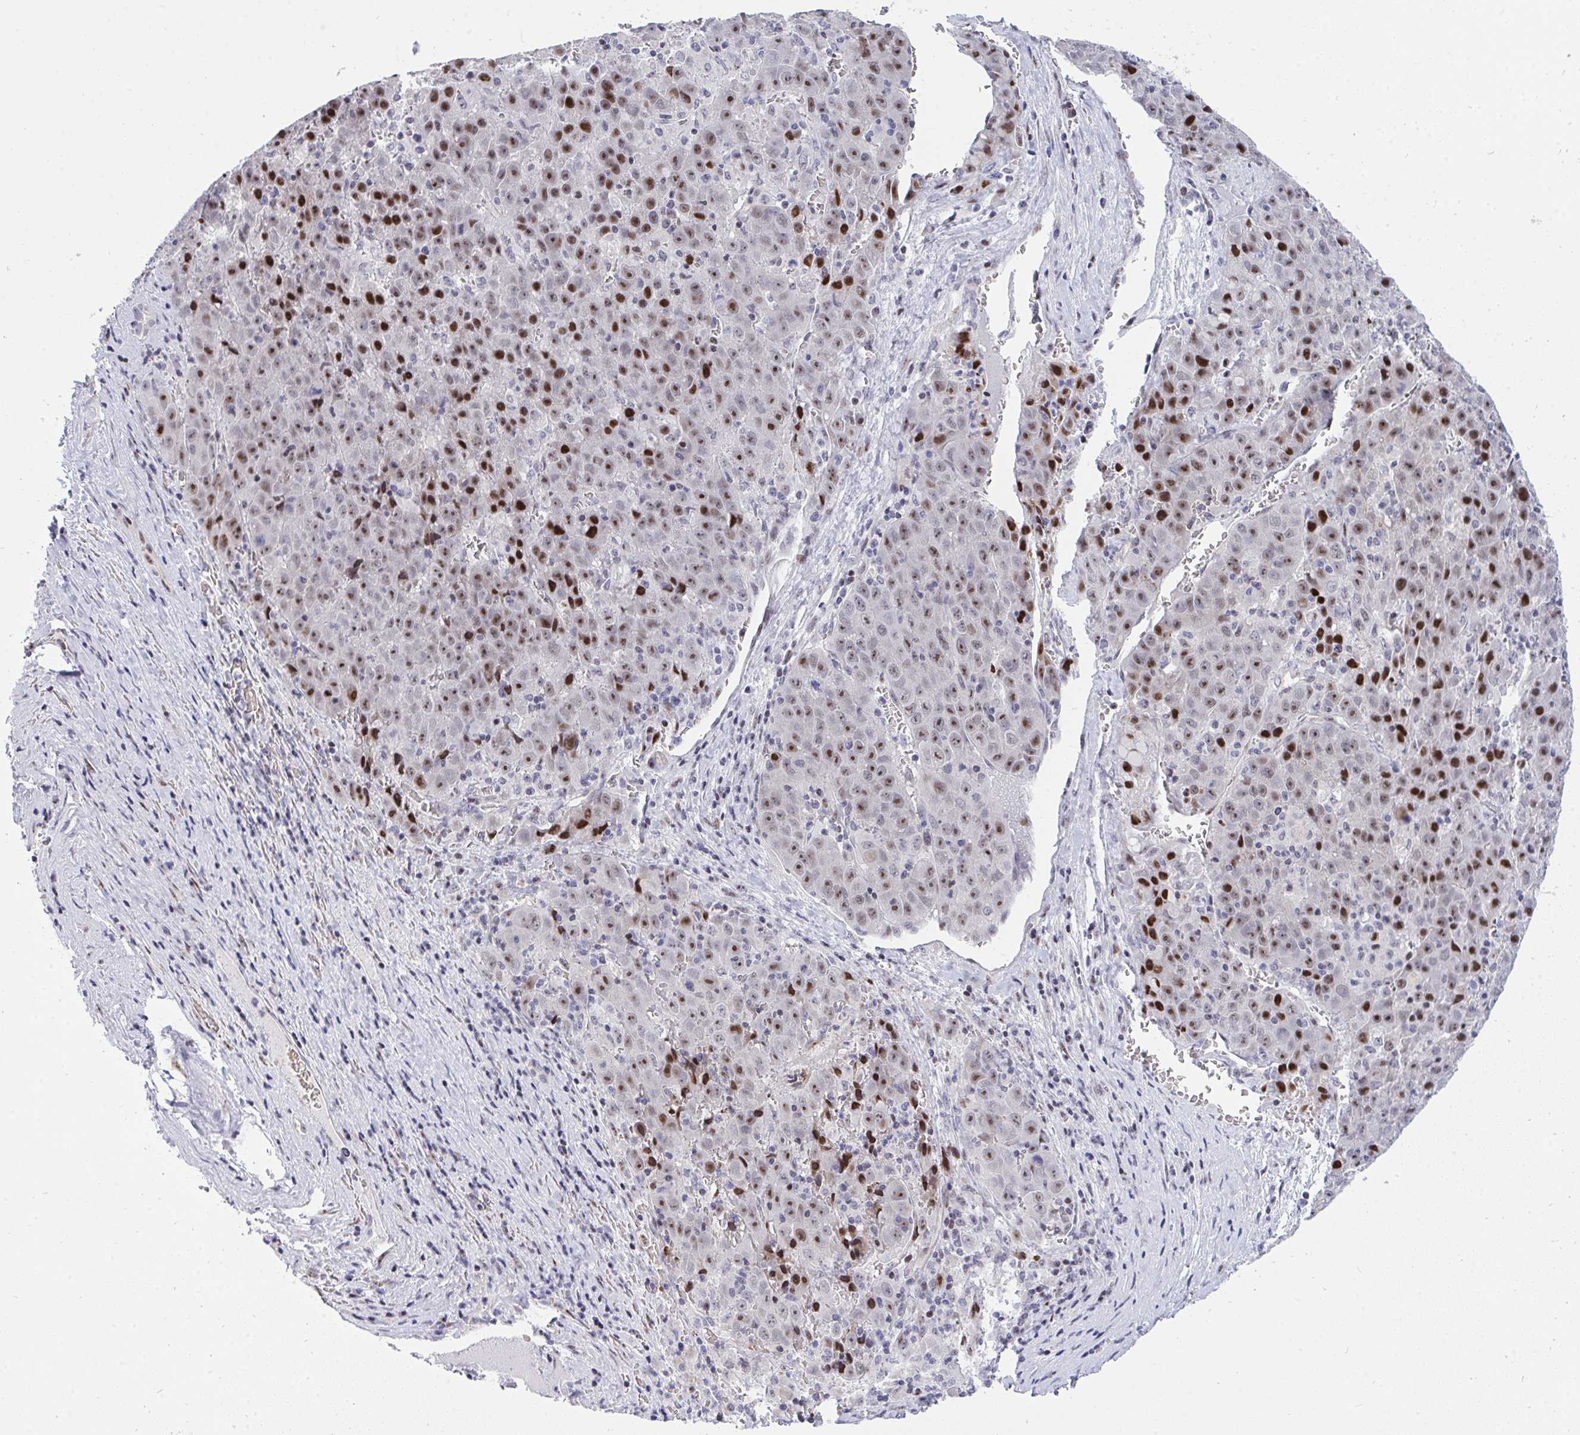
{"staining": {"intensity": "moderate", "quantity": "25%-75%", "location": "nuclear"}, "tissue": "liver cancer", "cell_type": "Tumor cells", "image_type": "cancer", "snomed": [{"axis": "morphology", "description": "Carcinoma, Hepatocellular, NOS"}, {"axis": "topography", "description": "Liver"}], "caption": "The micrograph reveals a brown stain indicating the presence of a protein in the nuclear of tumor cells in hepatocellular carcinoma (liver).", "gene": "PLPPR3", "patient": {"sex": "female", "age": 53}}